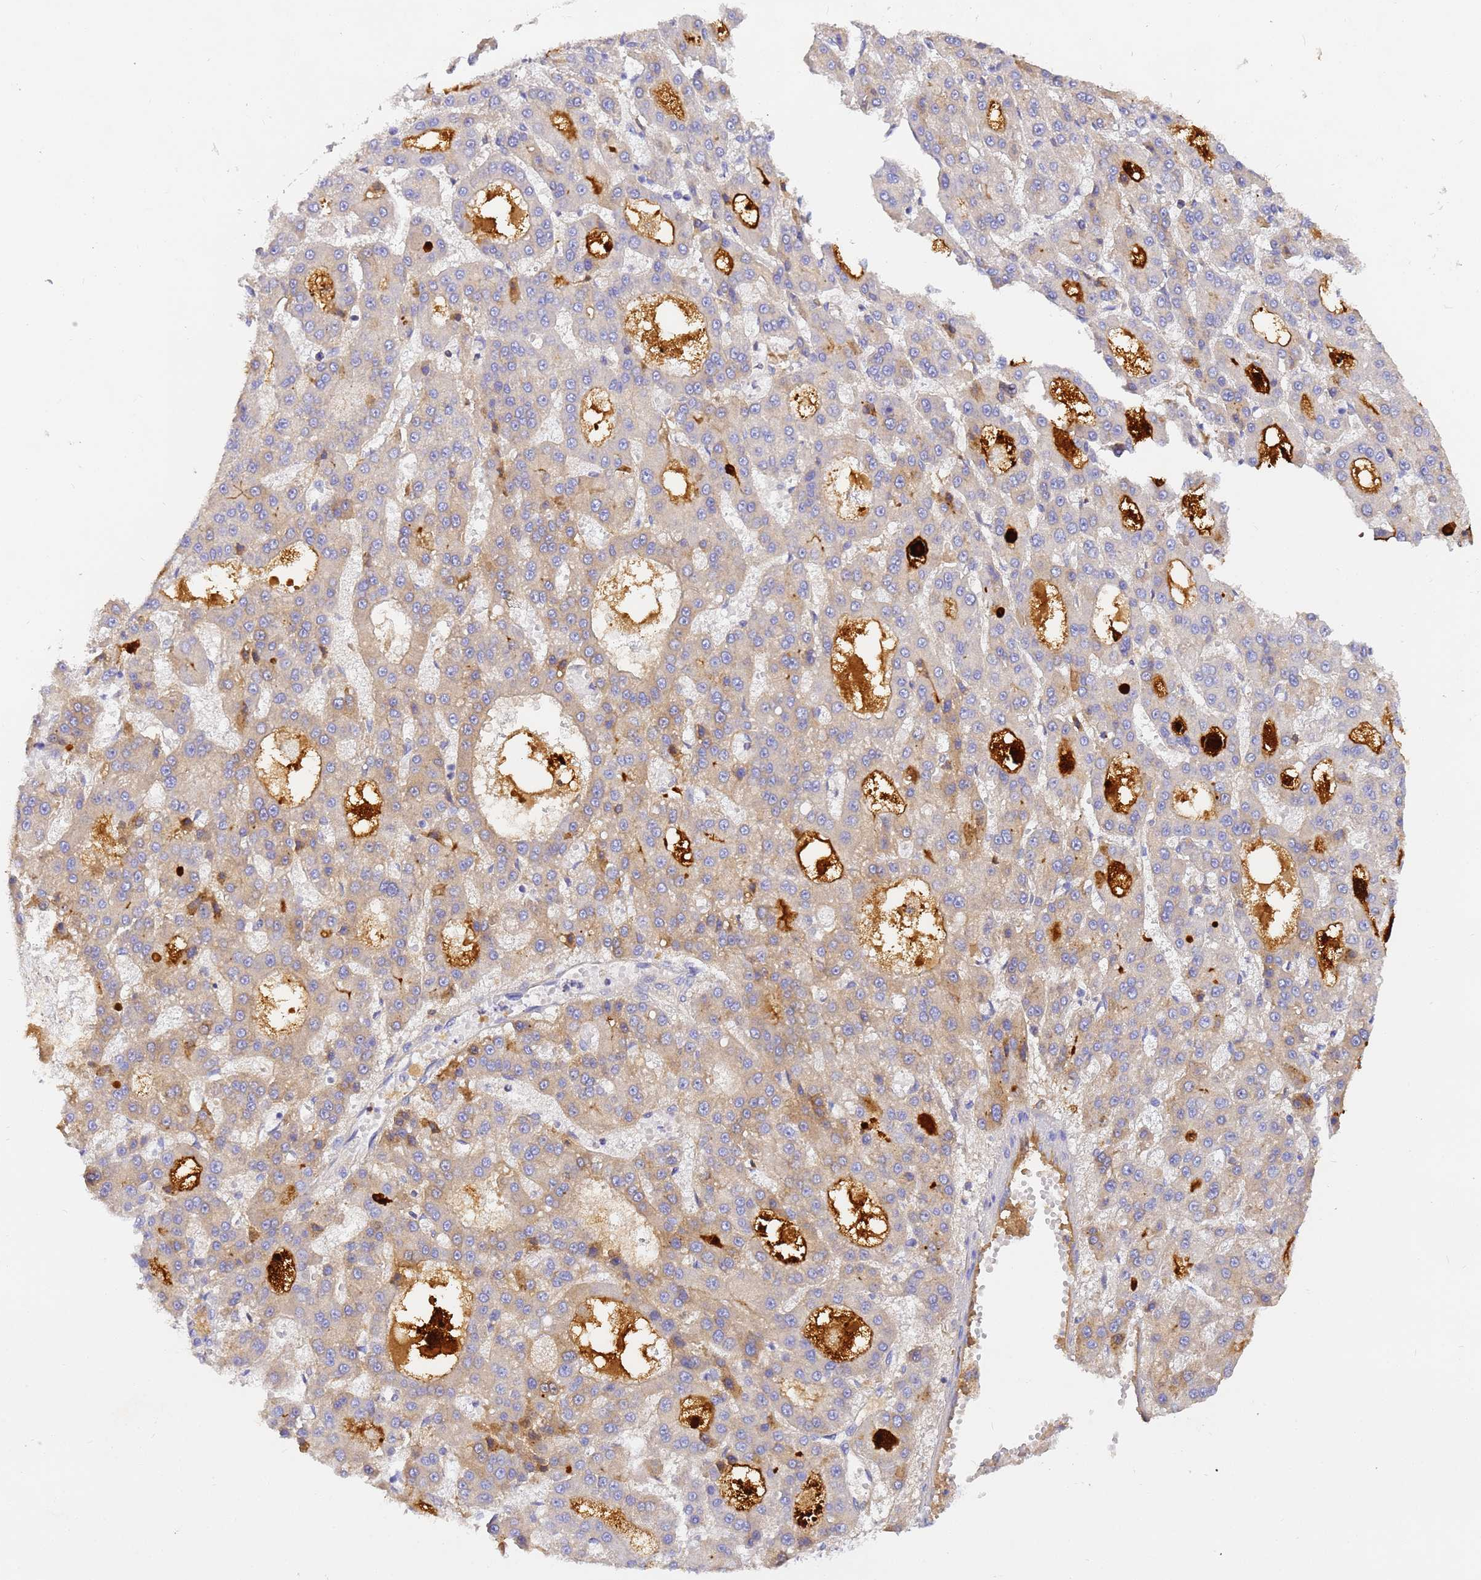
{"staining": {"intensity": "weak", "quantity": ">75%", "location": "cytoplasmic/membranous"}, "tissue": "liver cancer", "cell_type": "Tumor cells", "image_type": "cancer", "snomed": [{"axis": "morphology", "description": "Carcinoma, Hepatocellular, NOS"}, {"axis": "topography", "description": "Liver"}], "caption": "Immunohistochemistry image of neoplastic tissue: liver cancer (hepatocellular carcinoma) stained using IHC exhibits low levels of weak protein expression localized specifically in the cytoplasmic/membranous of tumor cells, appearing as a cytoplasmic/membranous brown color.", "gene": "CFHR2", "patient": {"sex": "male", "age": 70}}